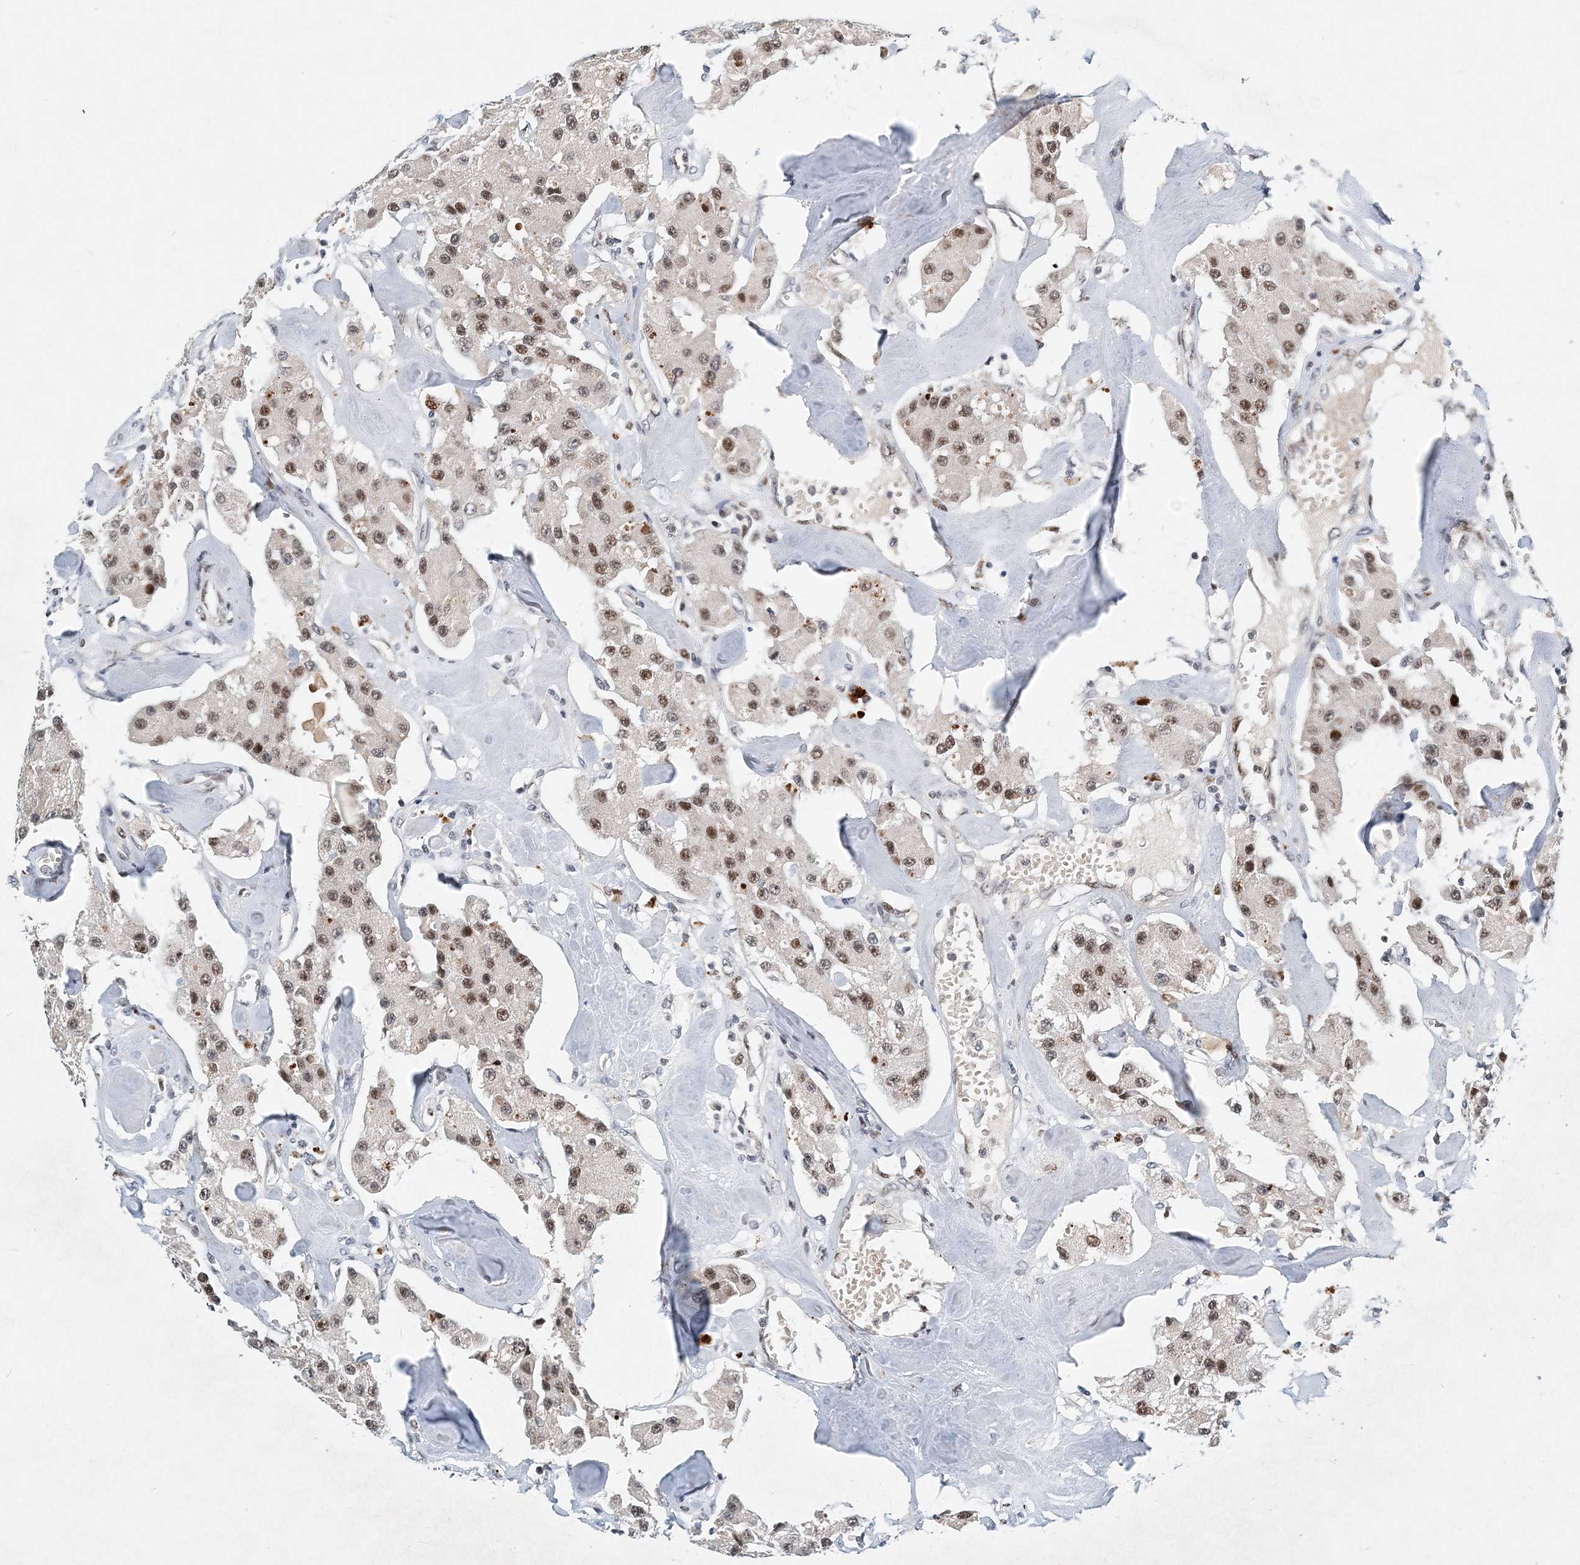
{"staining": {"intensity": "weak", "quantity": ">75%", "location": "nuclear"}, "tissue": "carcinoid", "cell_type": "Tumor cells", "image_type": "cancer", "snomed": [{"axis": "morphology", "description": "Carcinoid, malignant, NOS"}, {"axis": "topography", "description": "Pancreas"}], "caption": "DAB (3,3'-diaminobenzidine) immunohistochemical staining of carcinoid (malignant) reveals weak nuclear protein expression in approximately >75% of tumor cells. The staining was performed using DAB (3,3'-diaminobenzidine), with brown indicating positive protein expression. Nuclei are stained blue with hematoxylin.", "gene": "KPNA4", "patient": {"sex": "male", "age": 41}}